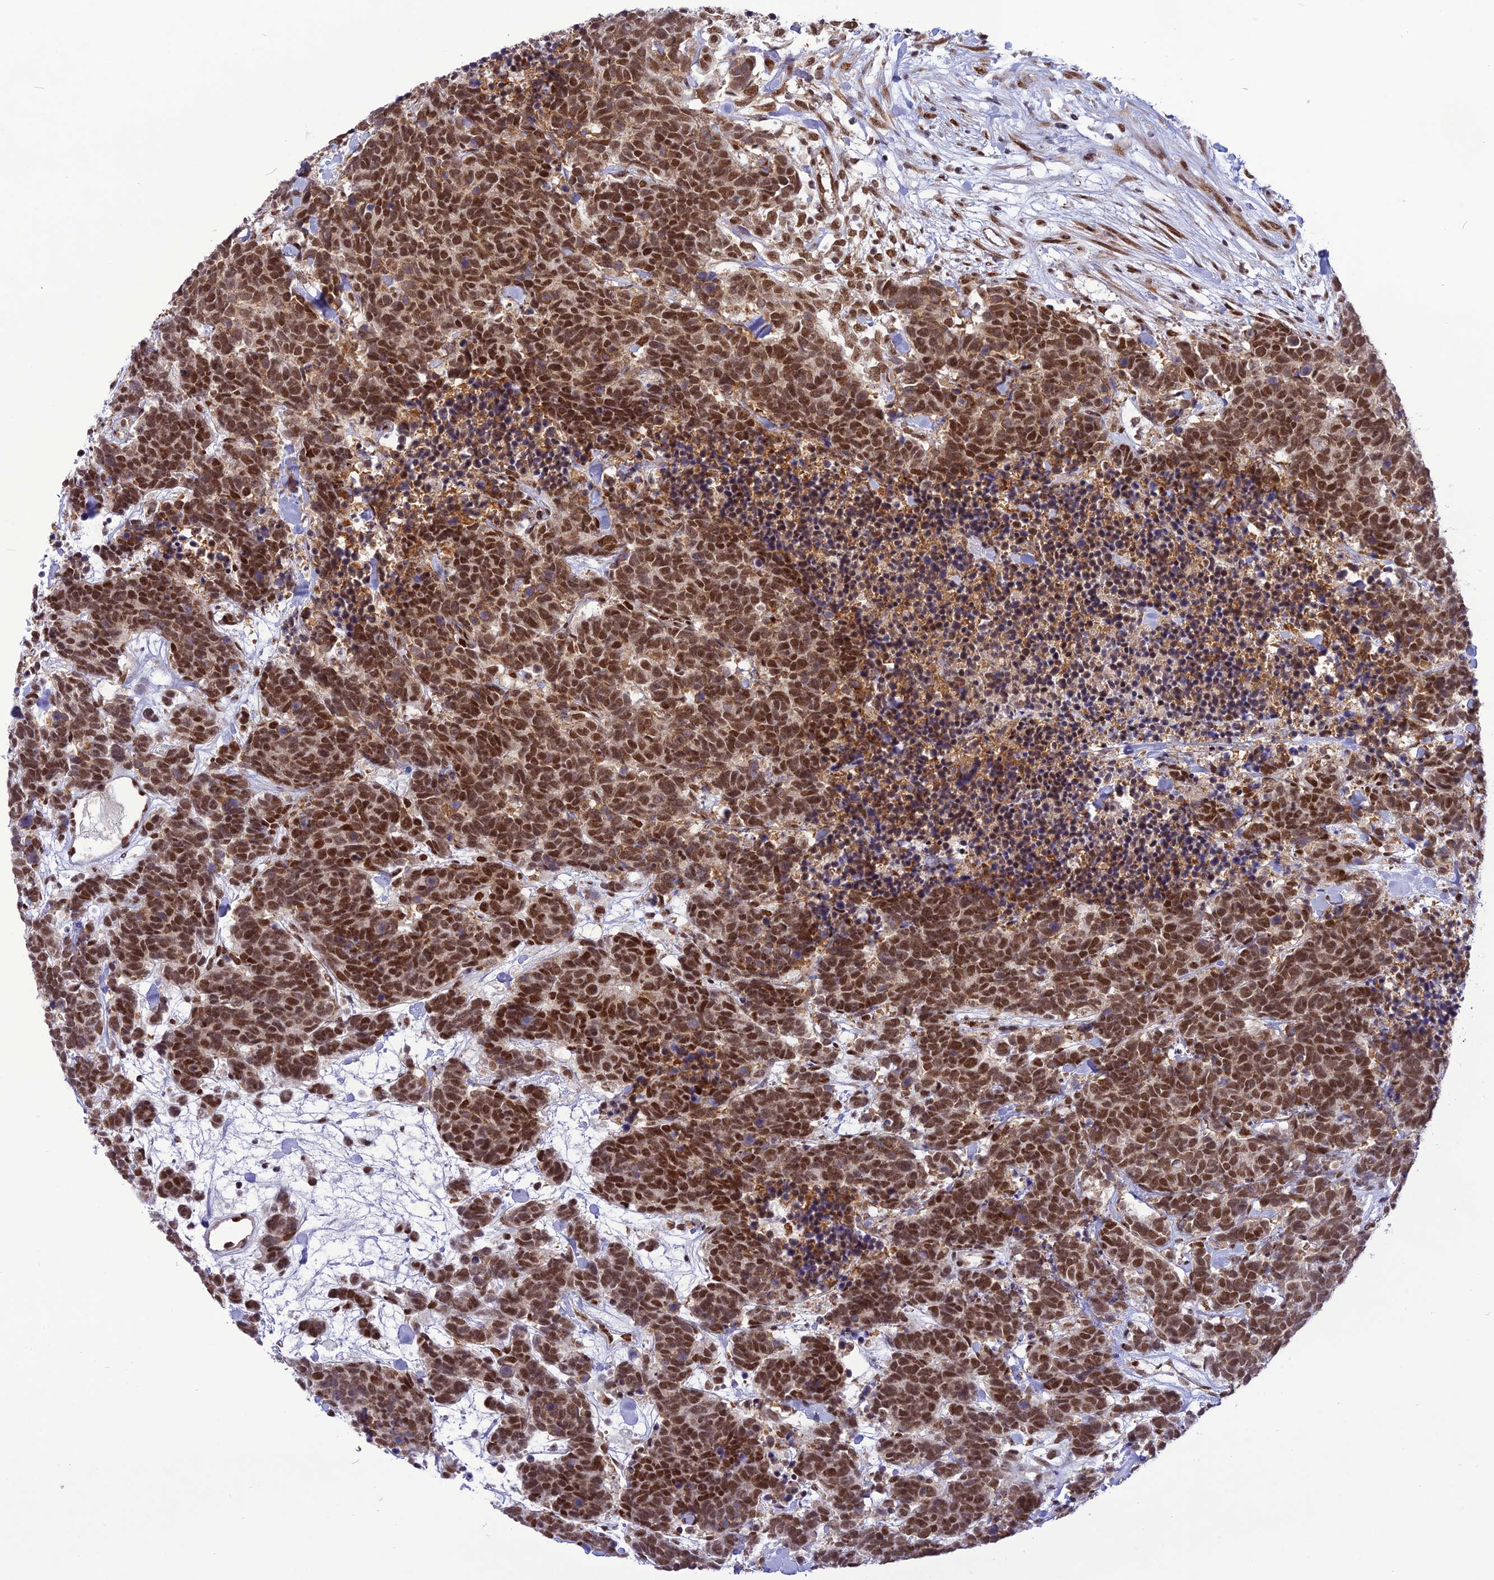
{"staining": {"intensity": "moderate", "quantity": ">75%", "location": "nuclear"}, "tissue": "carcinoid", "cell_type": "Tumor cells", "image_type": "cancer", "snomed": [{"axis": "morphology", "description": "Carcinoma, NOS"}, {"axis": "morphology", "description": "Carcinoid, malignant, NOS"}, {"axis": "topography", "description": "Prostate"}], "caption": "Protein staining reveals moderate nuclear positivity in about >75% of tumor cells in malignant carcinoid. Using DAB (3,3'-diaminobenzidine) (brown) and hematoxylin (blue) stains, captured at high magnification using brightfield microscopy.", "gene": "DDX1", "patient": {"sex": "male", "age": 57}}